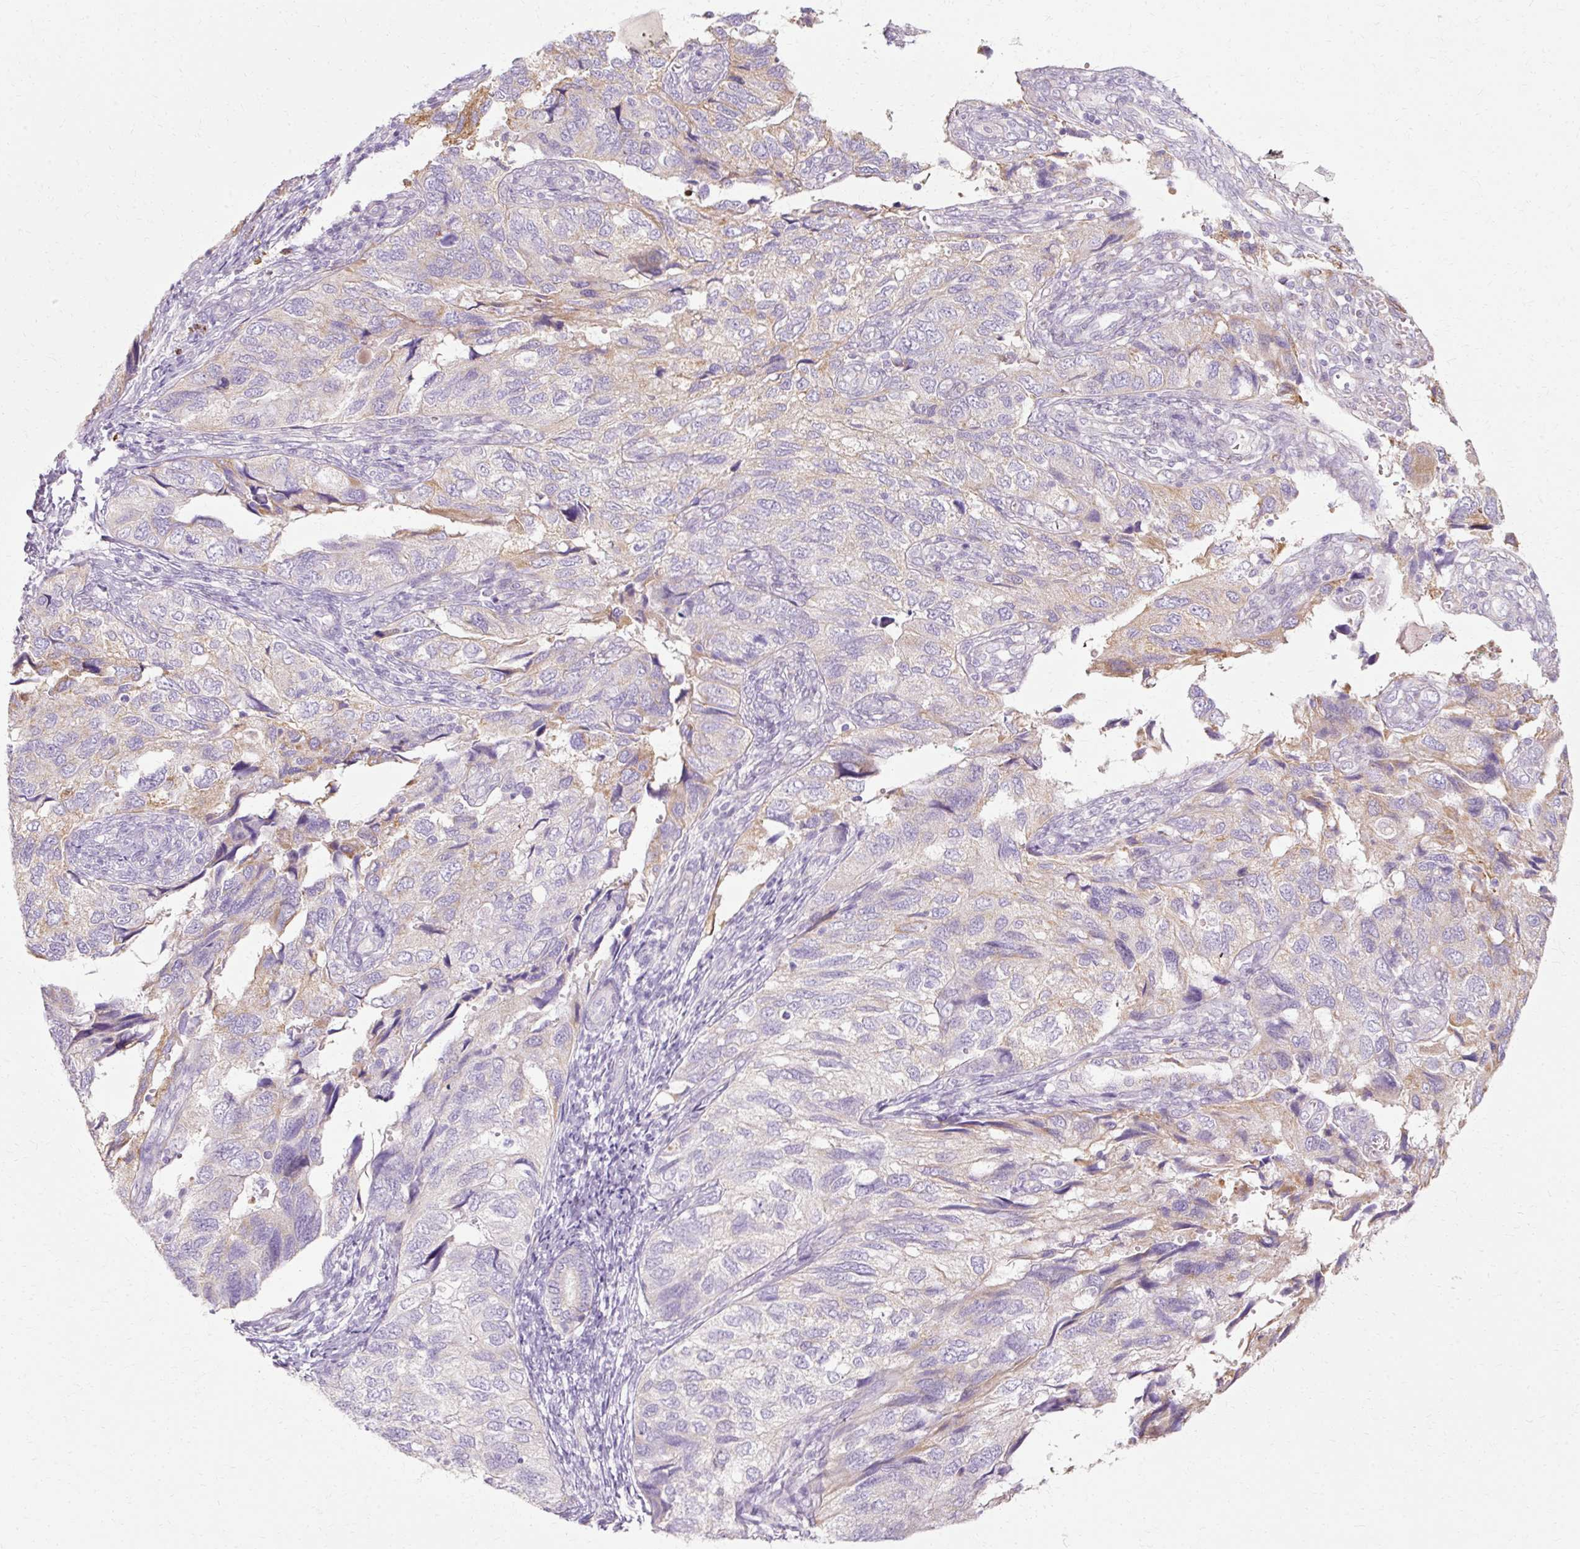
{"staining": {"intensity": "moderate", "quantity": "<25%", "location": "cytoplasmic/membranous"}, "tissue": "endometrial cancer", "cell_type": "Tumor cells", "image_type": "cancer", "snomed": [{"axis": "morphology", "description": "Carcinoma, NOS"}, {"axis": "topography", "description": "Uterus"}], "caption": "The histopathology image shows immunohistochemical staining of endometrial cancer (carcinoma). There is moderate cytoplasmic/membranous staining is present in approximately <25% of tumor cells.", "gene": "HSD11B1", "patient": {"sex": "female", "age": 76}}